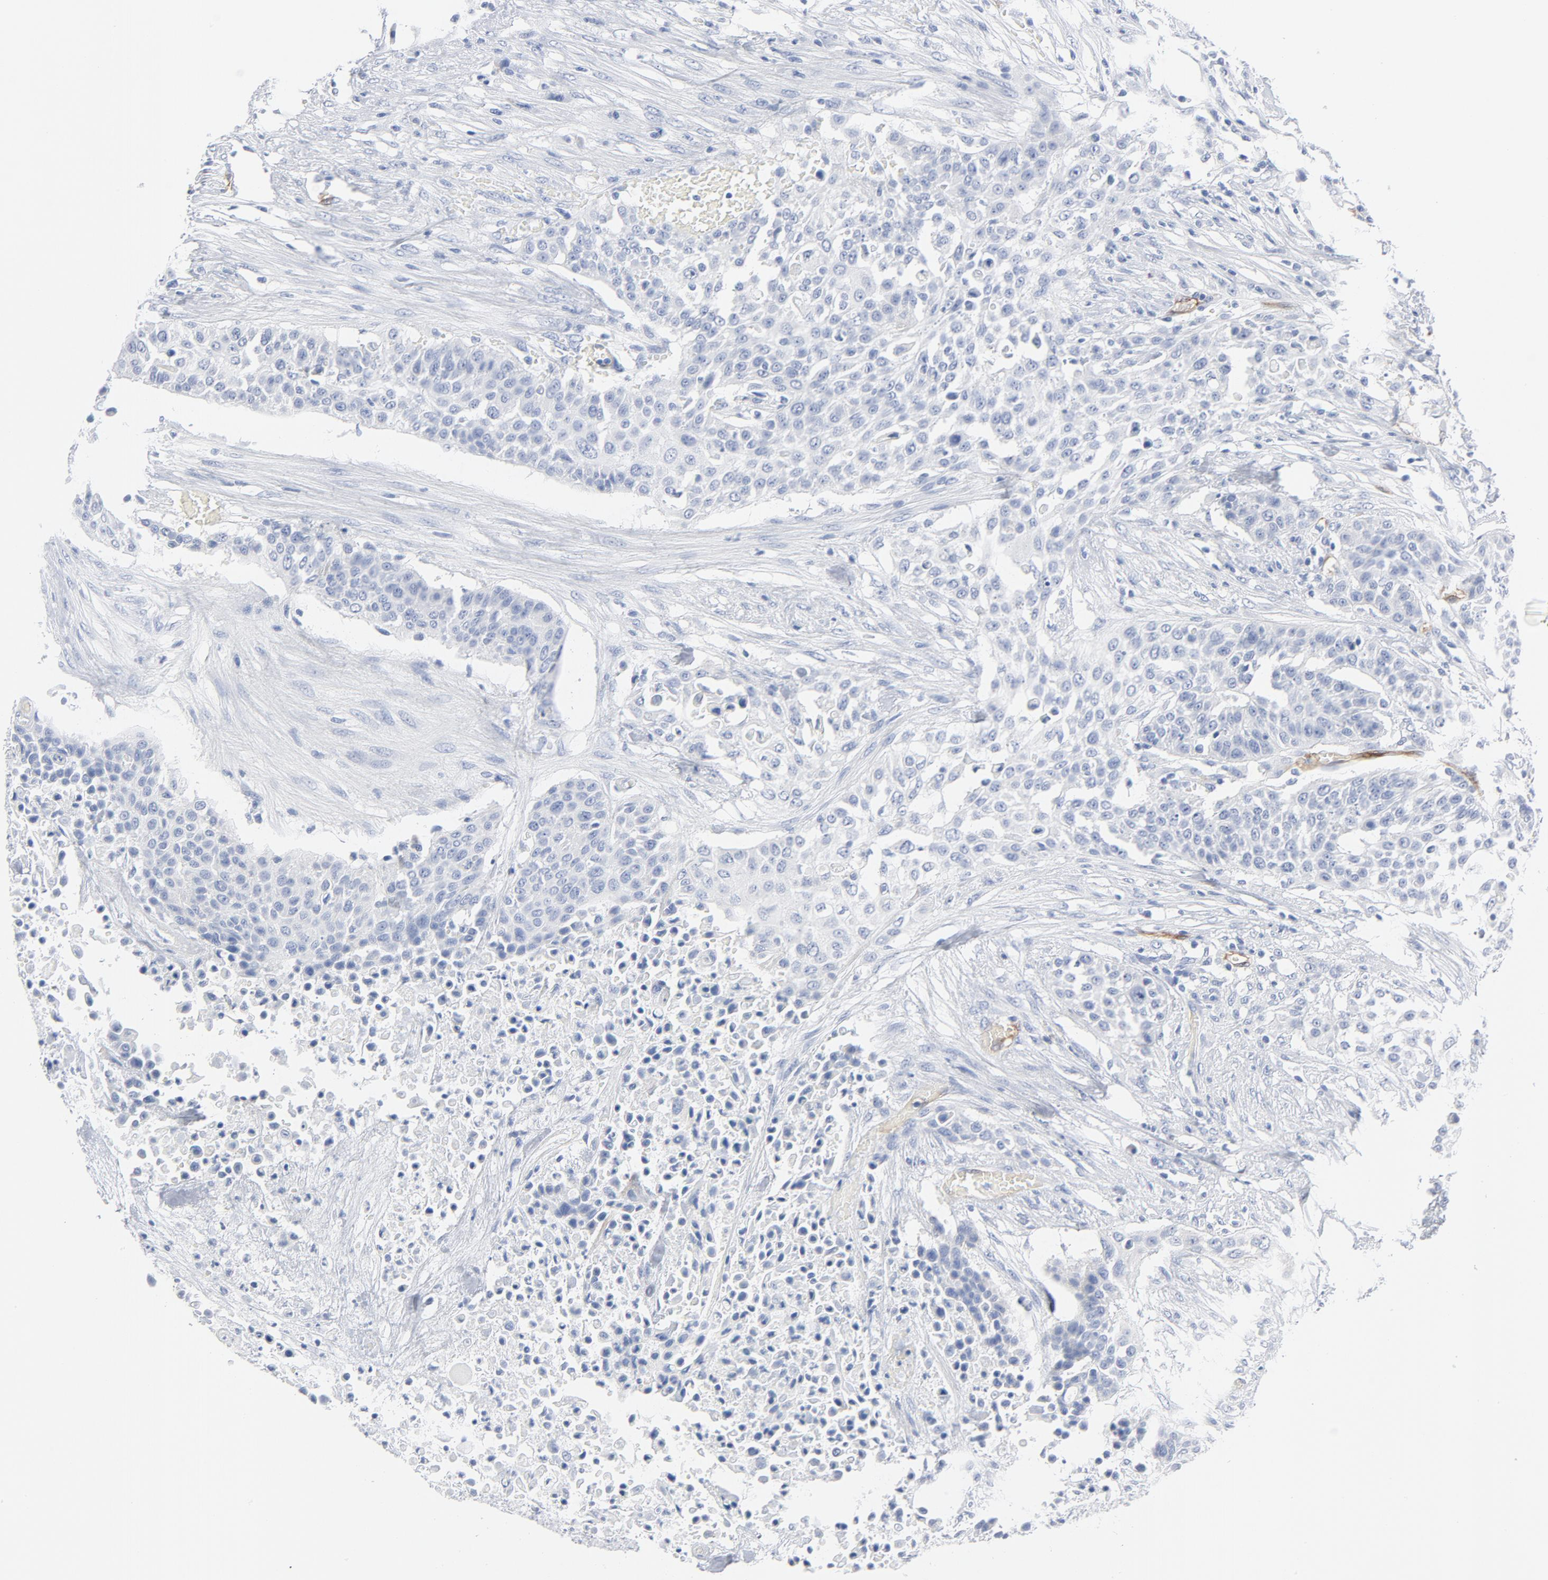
{"staining": {"intensity": "negative", "quantity": "none", "location": "none"}, "tissue": "urothelial cancer", "cell_type": "Tumor cells", "image_type": "cancer", "snomed": [{"axis": "morphology", "description": "Urothelial carcinoma, High grade"}, {"axis": "topography", "description": "Urinary bladder"}], "caption": "This is an IHC photomicrograph of human high-grade urothelial carcinoma. There is no positivity in tumor cells.", "gene": "SHANK3", "patient": {"sex": "male", "age": 74}}